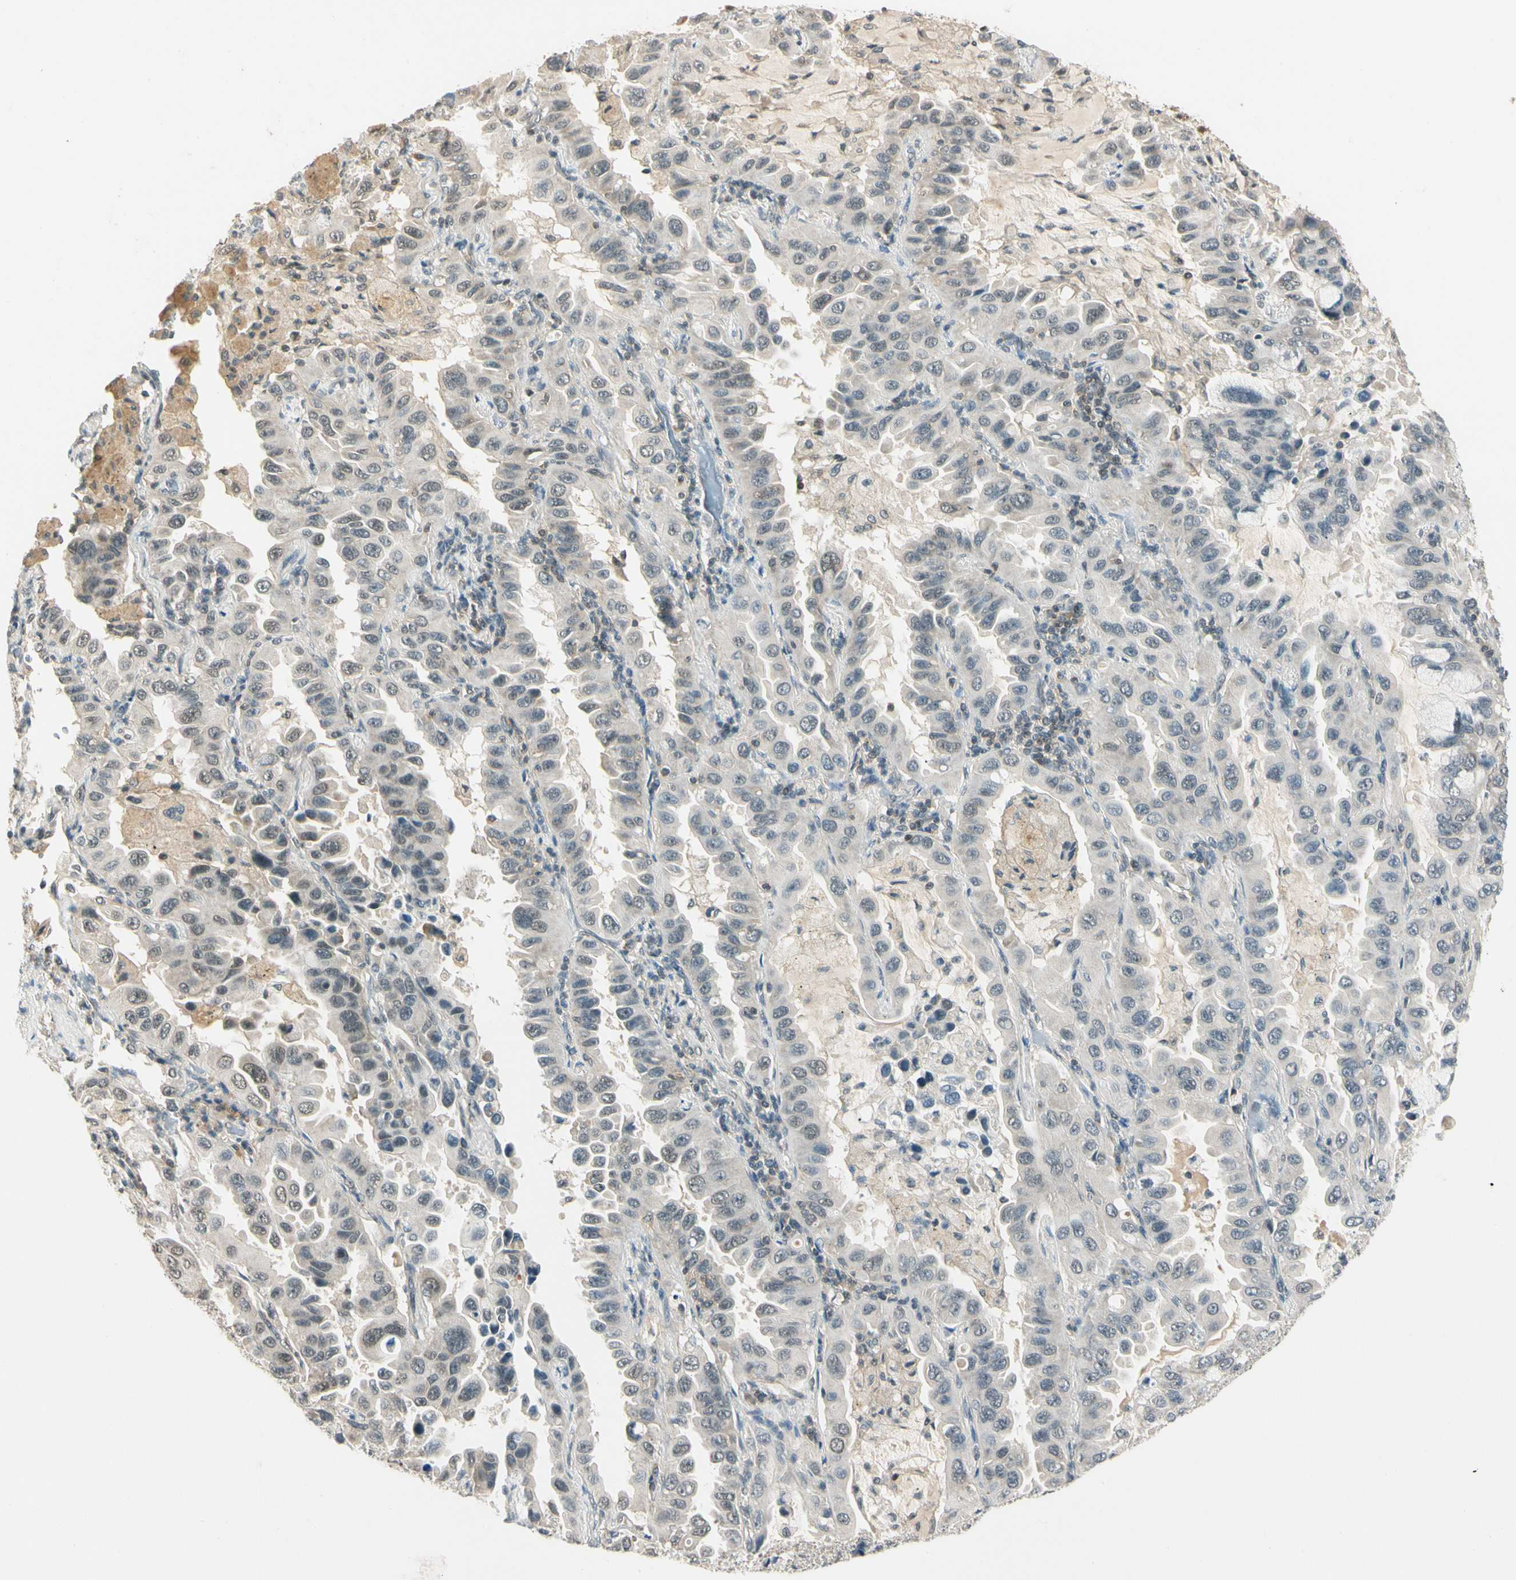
{"staining": {"intensity": "weak", "quantity": "<25%", "location": "cytoplasmic/membranous"}, "tissue": "lung cancer", "cell_type": "Tumor cells", "image_type": "cancer", "snomed": [{"axis": "morphology", "description": "Adenocarcinoma, NOS"}, {"axis": "topography", "description": "Lung"}], "caption": "This micrograph is of adenocarcinoma (lung) stained with immunohistochemistry to label a protein in brown with the nuclei are counter-stained blue. There is no staining in tumor cells.", "gene": "ZSCAN12", "patient": {"sex": "male", "age": 64}}